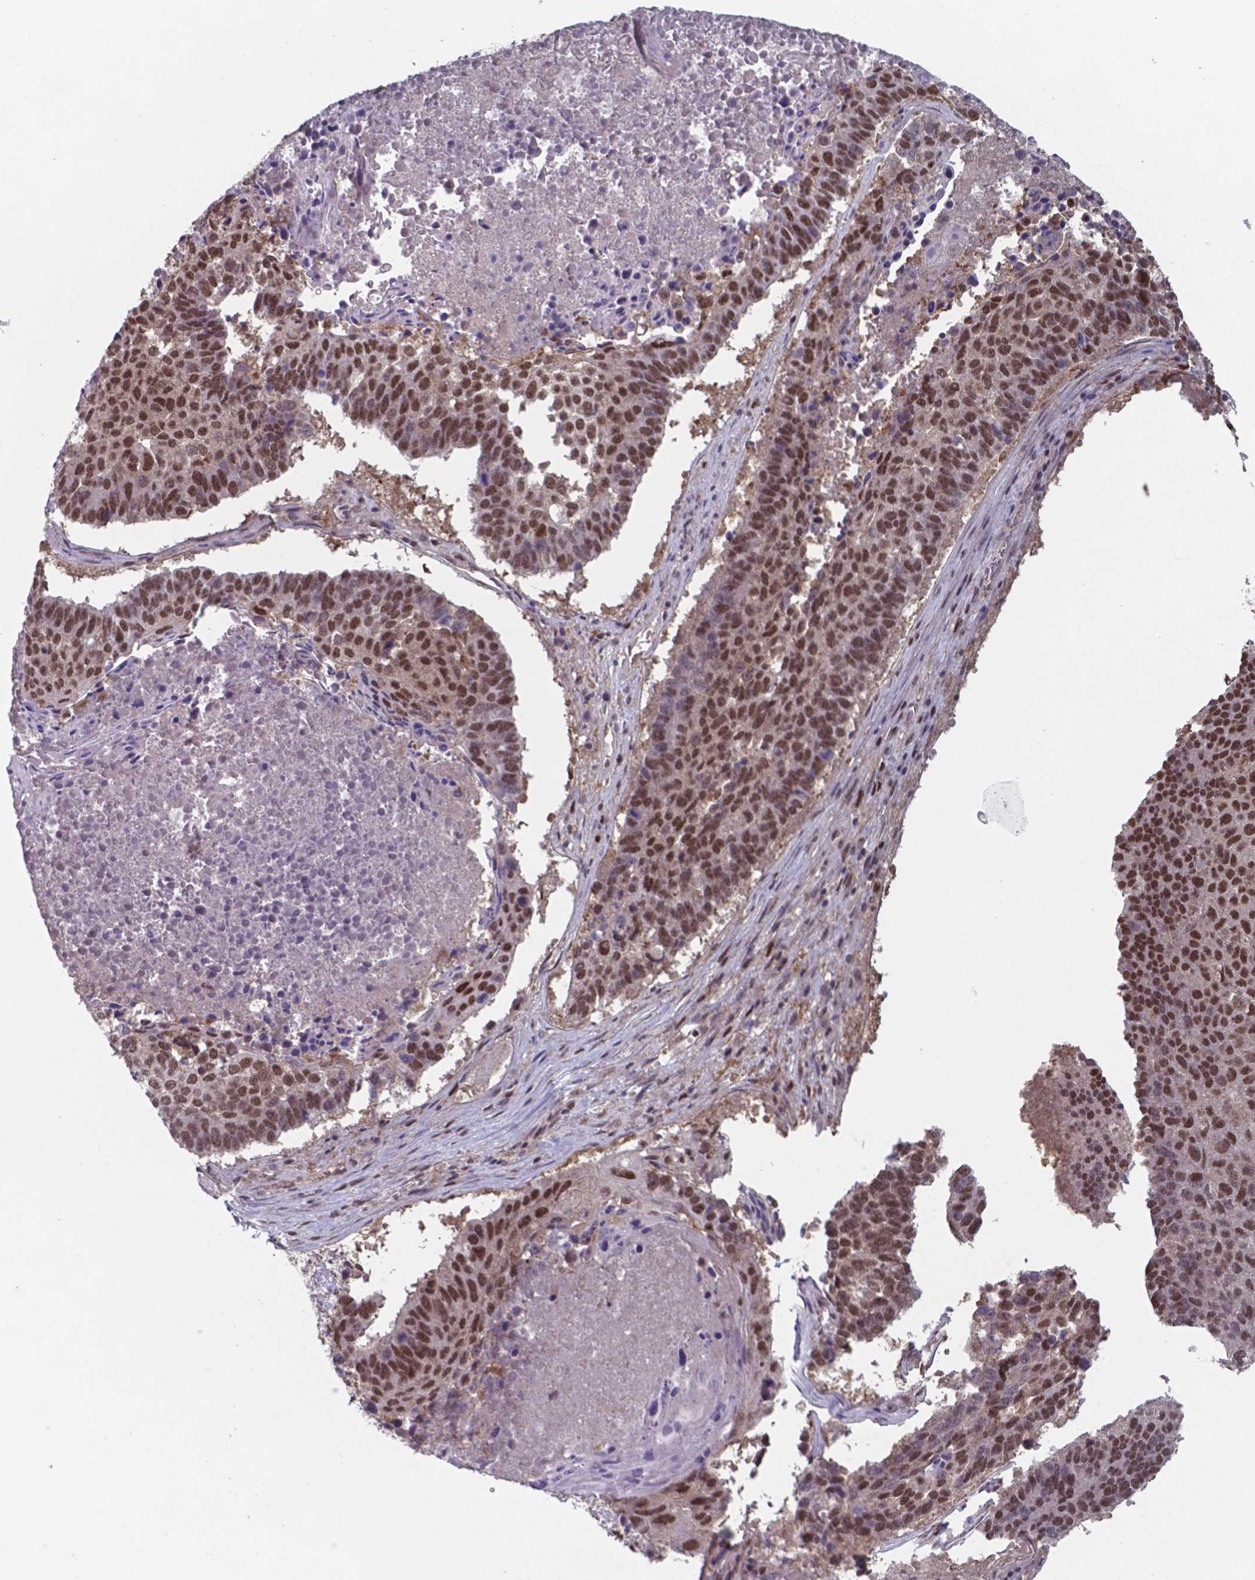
{"staining": {"intensity": "strong", "quantity": ">75%", "location": "nuclear"}, "tissue": "lung cancer", "cell_type": "Tumor cells", "image_type": "cancer", "snomed": [{"axis": "morphology", "description": "Squamous cell carcinoma, NOS"}, {"axis": "topography", "description": "Lung"}], "caption": "Lung cancer was stained to show a protein in brown. There is high levels of strong nuclear positivity in about >75% of tumor cells. The staining was performed using DAB, with brown indicating positive protein expression. Nuclei are stained blue with hematoxylin.", "gene": "UBA1", "patient": {"sex": "male", "age": 73}}